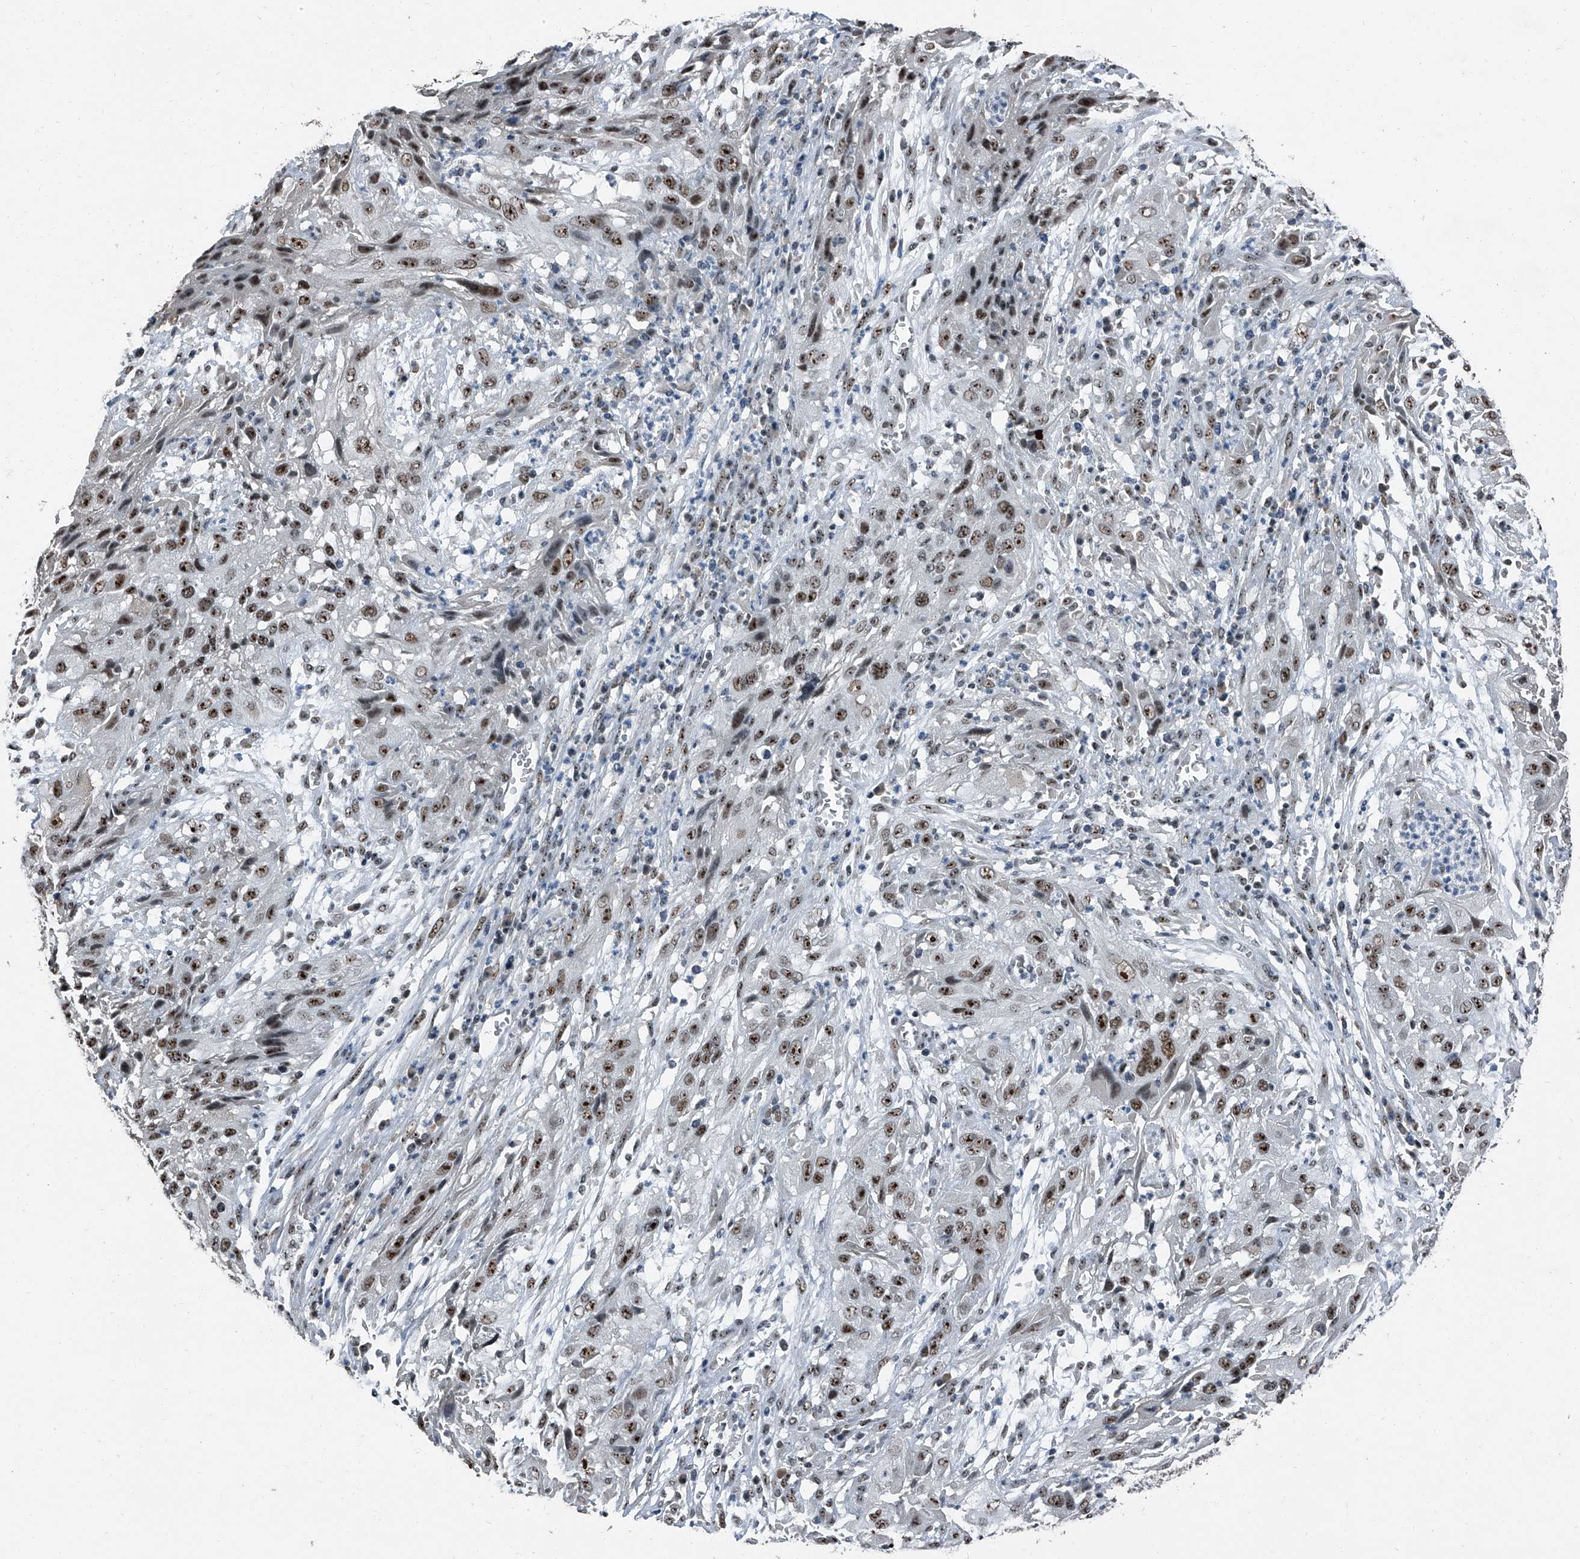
{"staining": {"intensity": "moderate", "quantity": ">75%", "location": "nuclear"}, "tissue": "cervical cancer", "cell_type": "Tumor cells", "image_type": "cancer", "snomed": [{"axis": "morphology", "description": "Squamous cell carcinoma, NOS"}, {"axis": "topography", "description": "Cervix"}], "caption": "Immunohistochemistry (IHC) image of neoplastic tissue: cervical cancer stained using IHC exhibits medium levels of moderate protein expression localized specifically in the nuclear of tumor cells, appearing as a nuclear brown color.", "gene": "TCOF1", "patient": {"sex": "female", "age": 32}}